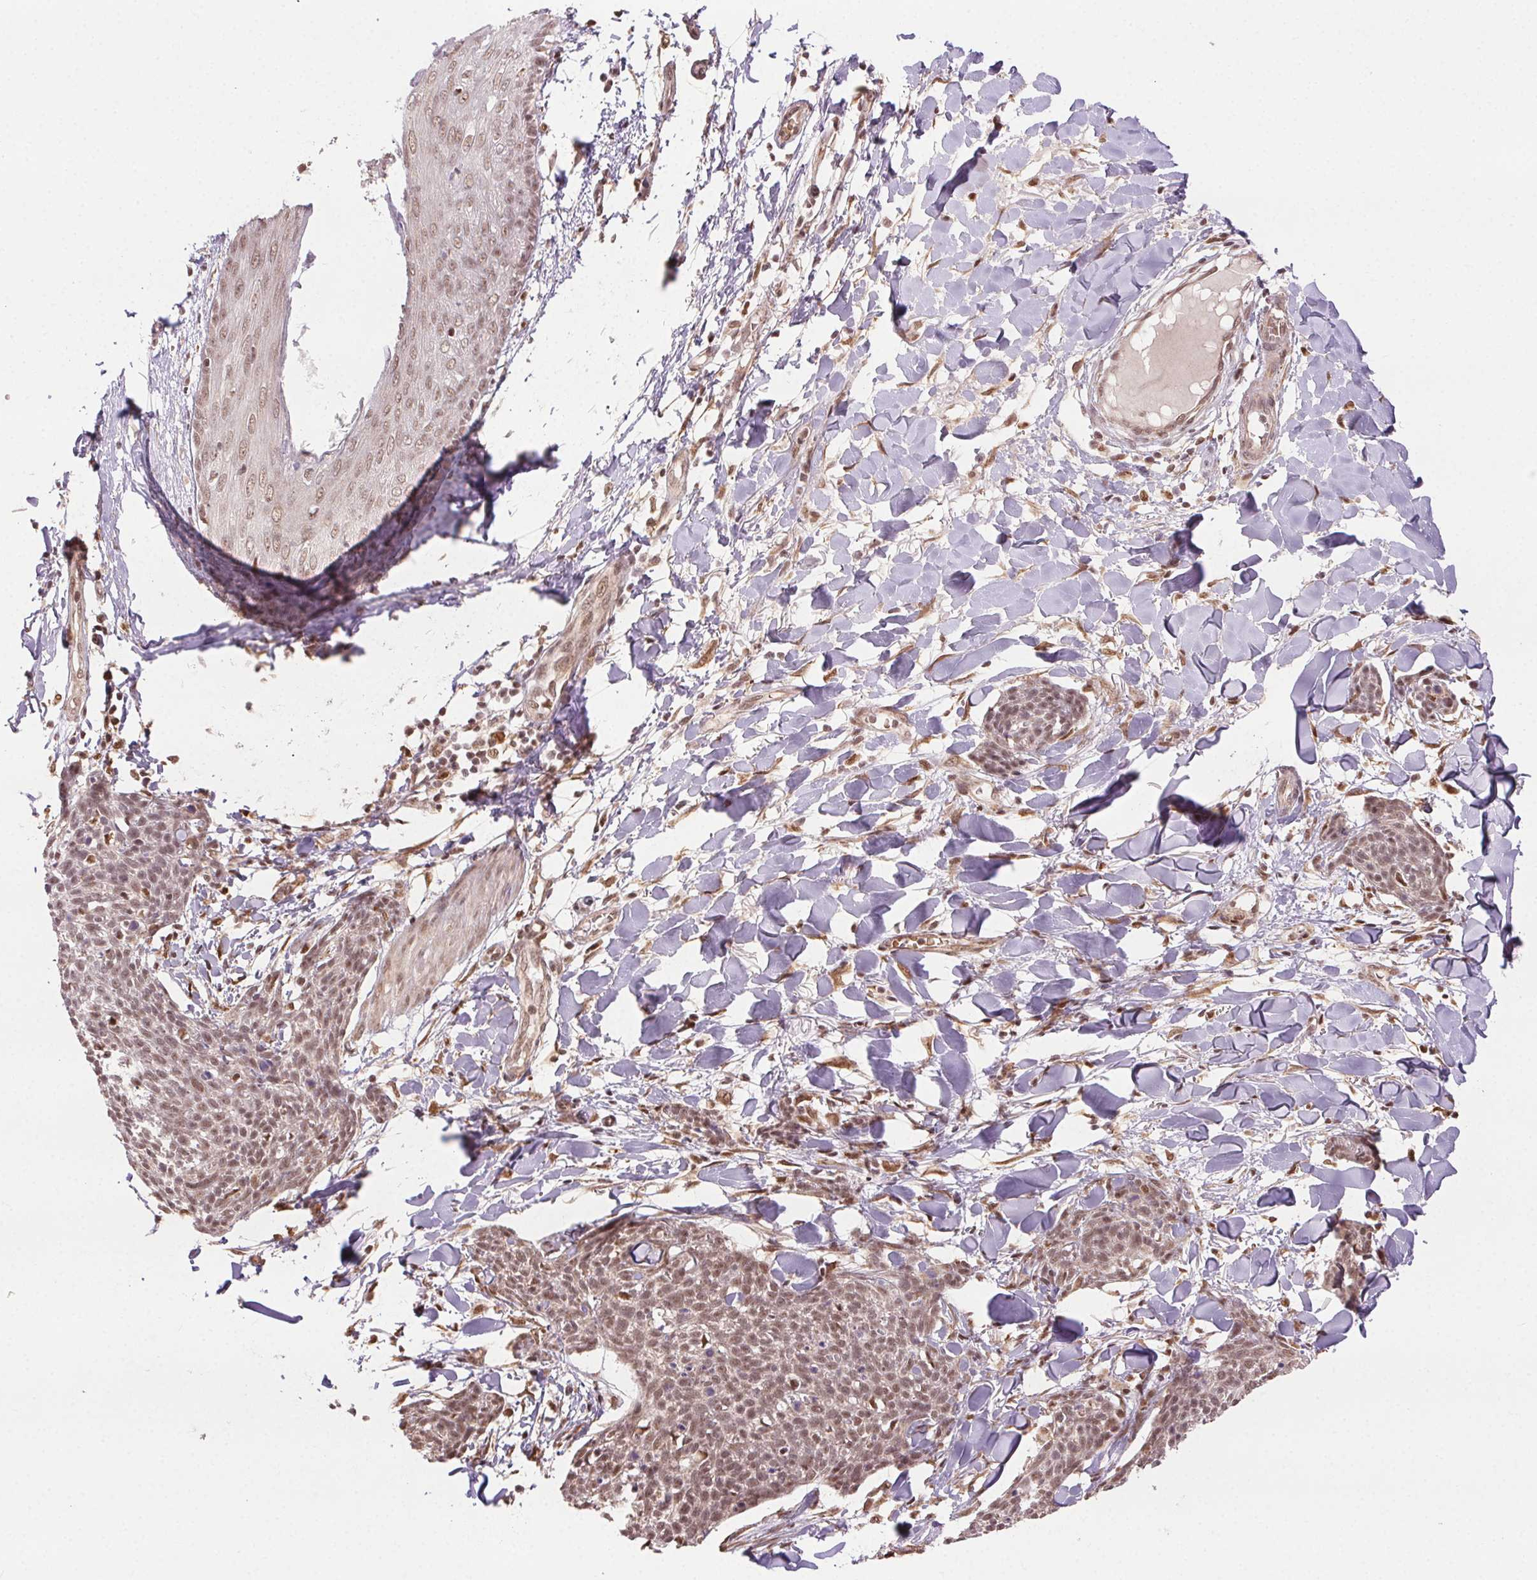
{"staining": {"intensity": "moderate", "quantity": ">75%", "location": "nuclear"}, "tissue": "skin cancer", "cell_type": "Tumor cells", "image_type": "cancer", "snomed": [{"axis": "morphology", "description": "Squamous cell carcinoma, NOS"}, {"axis": "topography", "description": "Skin"}, {"axis": "topography", "description": "Vulva"}], "caption": "The photomicrograph shows a brown stain indicating the presence of a protein in the nuclear of tumor cells in skin squamous cell carcinoma. Nuclei are stained in blue.", "gene": "TREML4", "patient": {"sex": "female", "age": 75}}